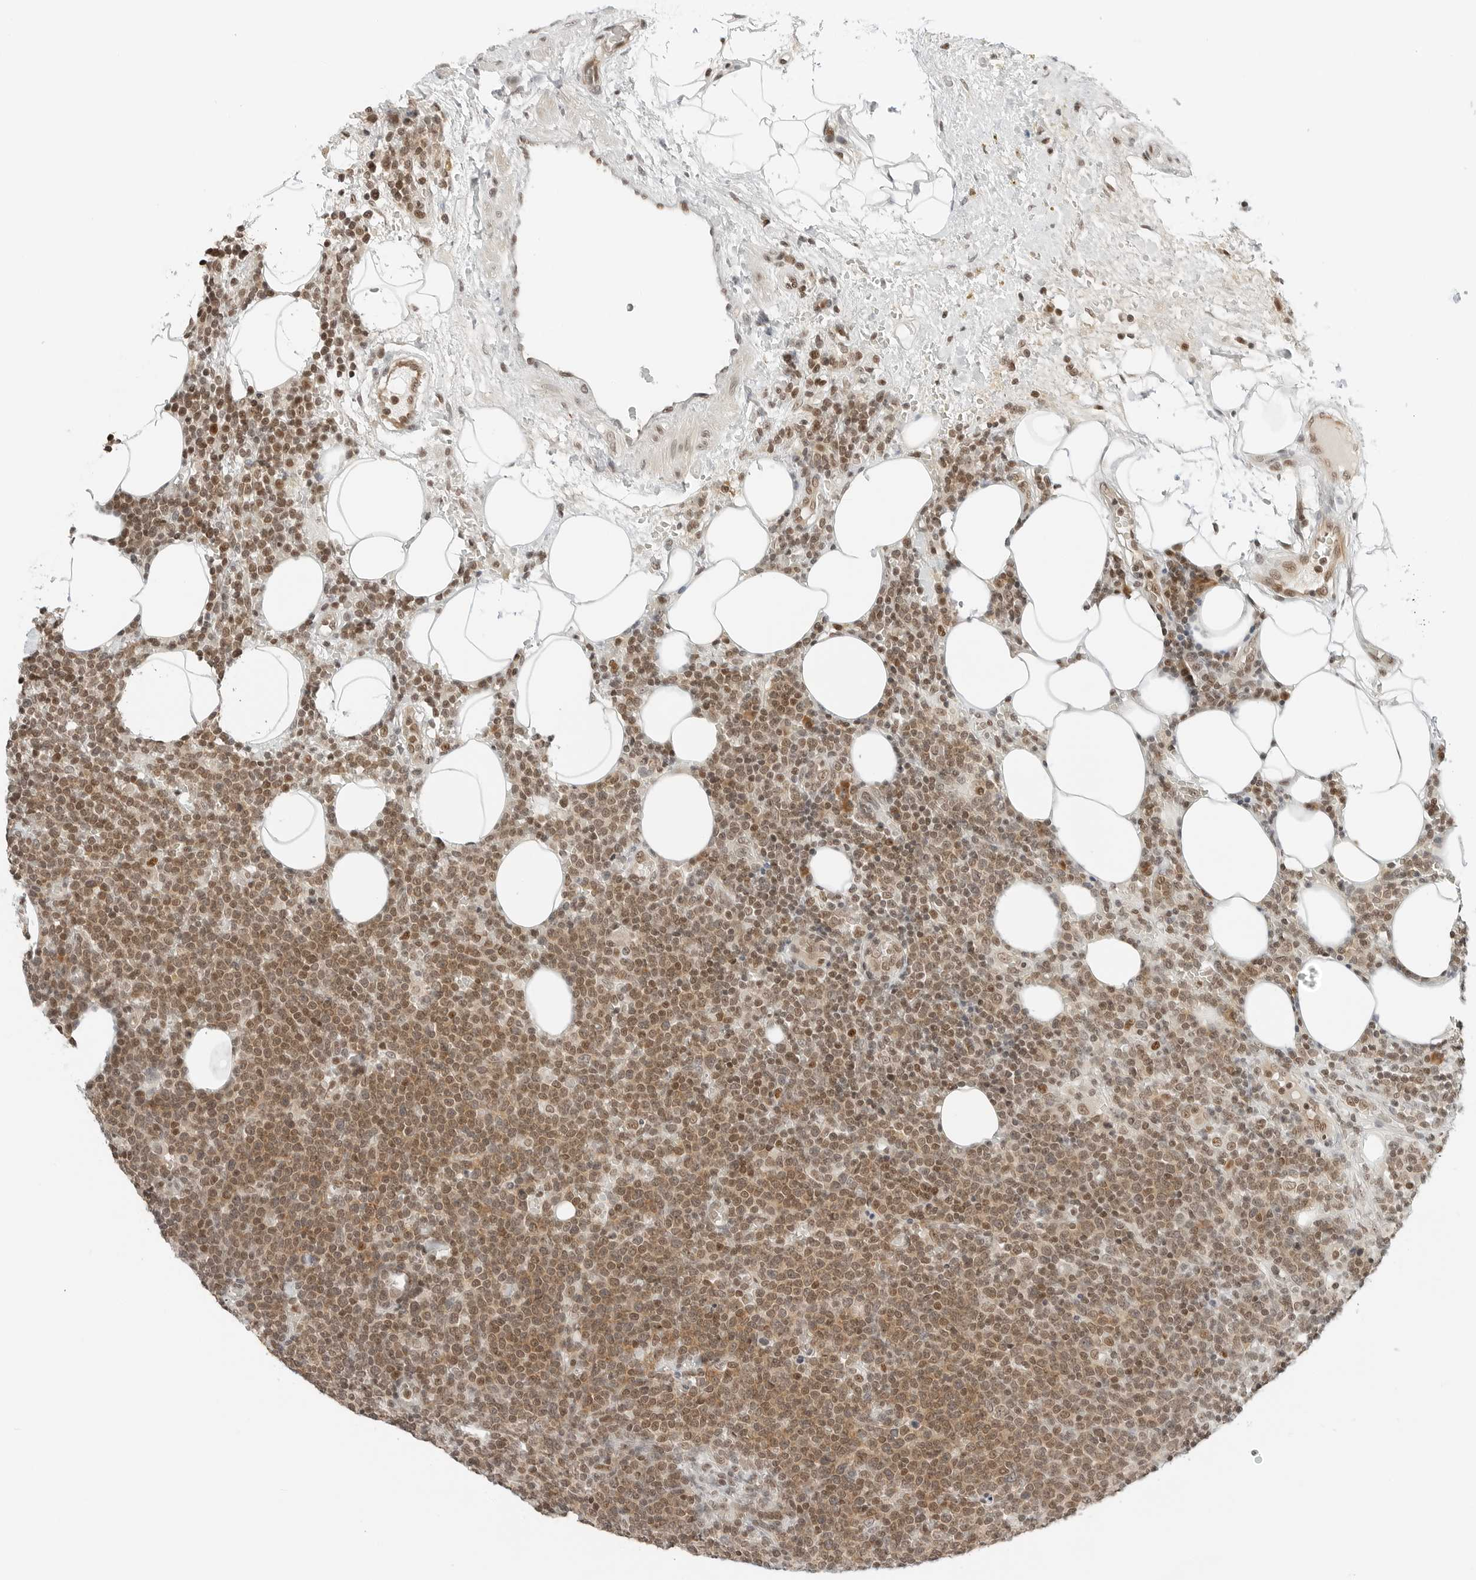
{"staining": {"intensity": "moderate", "quantity": ">75%", "location": "cytoplasmic/membranous,nuclear"}, "tissue": "lymphoma", "cell_type": "Tumor cells", "image_type": "cancer", "snomed": [{"axis": "morphology", "description": "Malignant lymphoma, non-Hodgkin's type, High grade"}, {"axis": "topography", "description": "Lymph node"}], "caption": "Malignant lymphoma, non-Hodgkin's type (high-grade) stained with a brown dye demonstrates moderate cytoplasmic/membranous and nuclear positive staining in approximately >75% of tumor cells.", "gene": "CRTC2", "patient": {"sex": "male", "age": 61}}